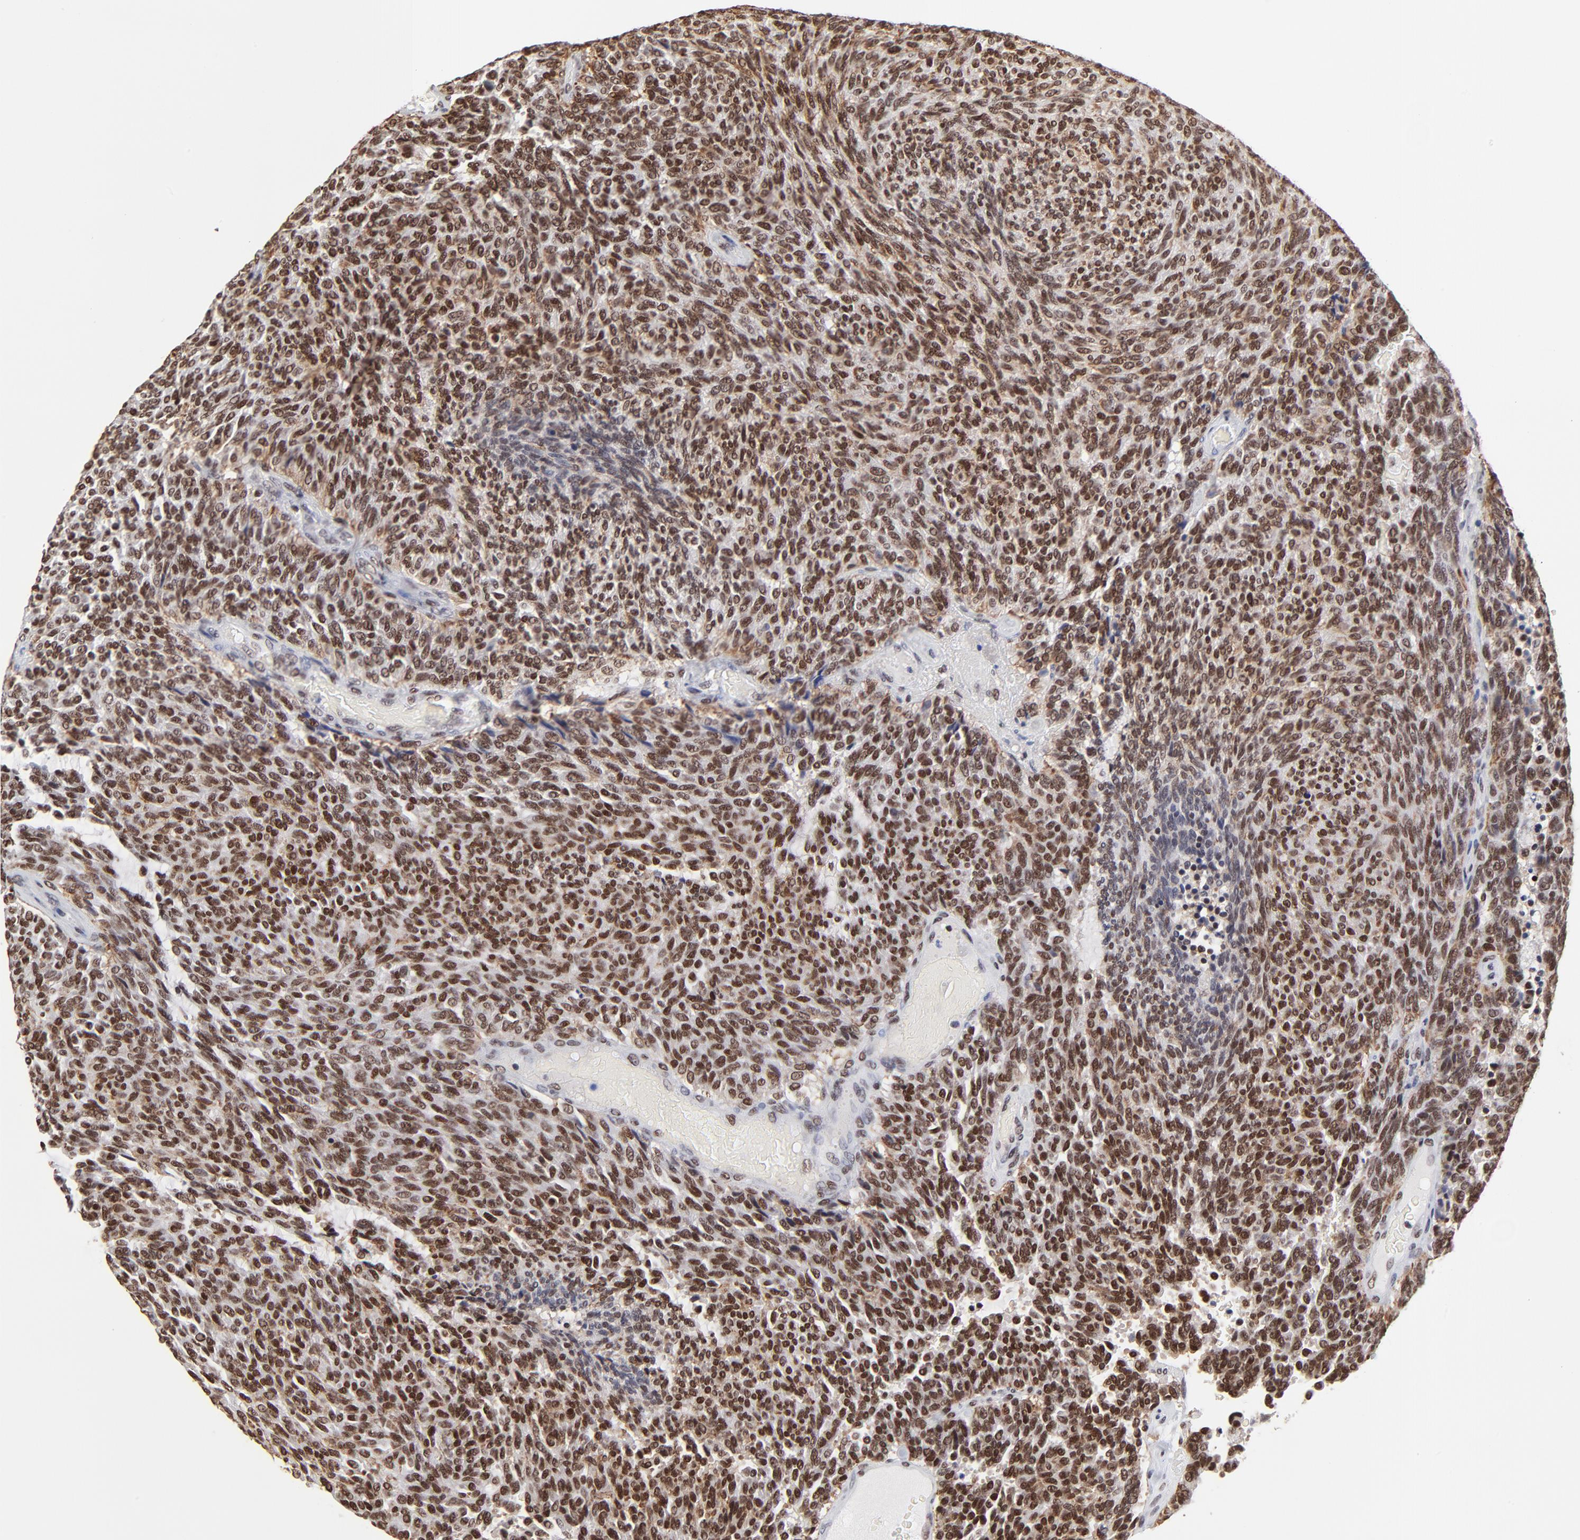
{"staining": {"intensity": "strong", "quantity": ">75%", "location": "nuclear"}, "tissue": "carcinoid", "cell_type": "Tumor cells", "image_type": "cancer", "snomed": [{"axis": "morphology", "description": "Carcinoid, malignant, NOS"}, {"axis": "topography", "description": "Pancreas"}], "caption": "Approximately >75% of tumor cells in carcinoid show strong nuclear protein staining as visualized by brown immunohistochemical staining.", "gene": "ZMYM3", "patient": {"sex": "female", "age": 54}}